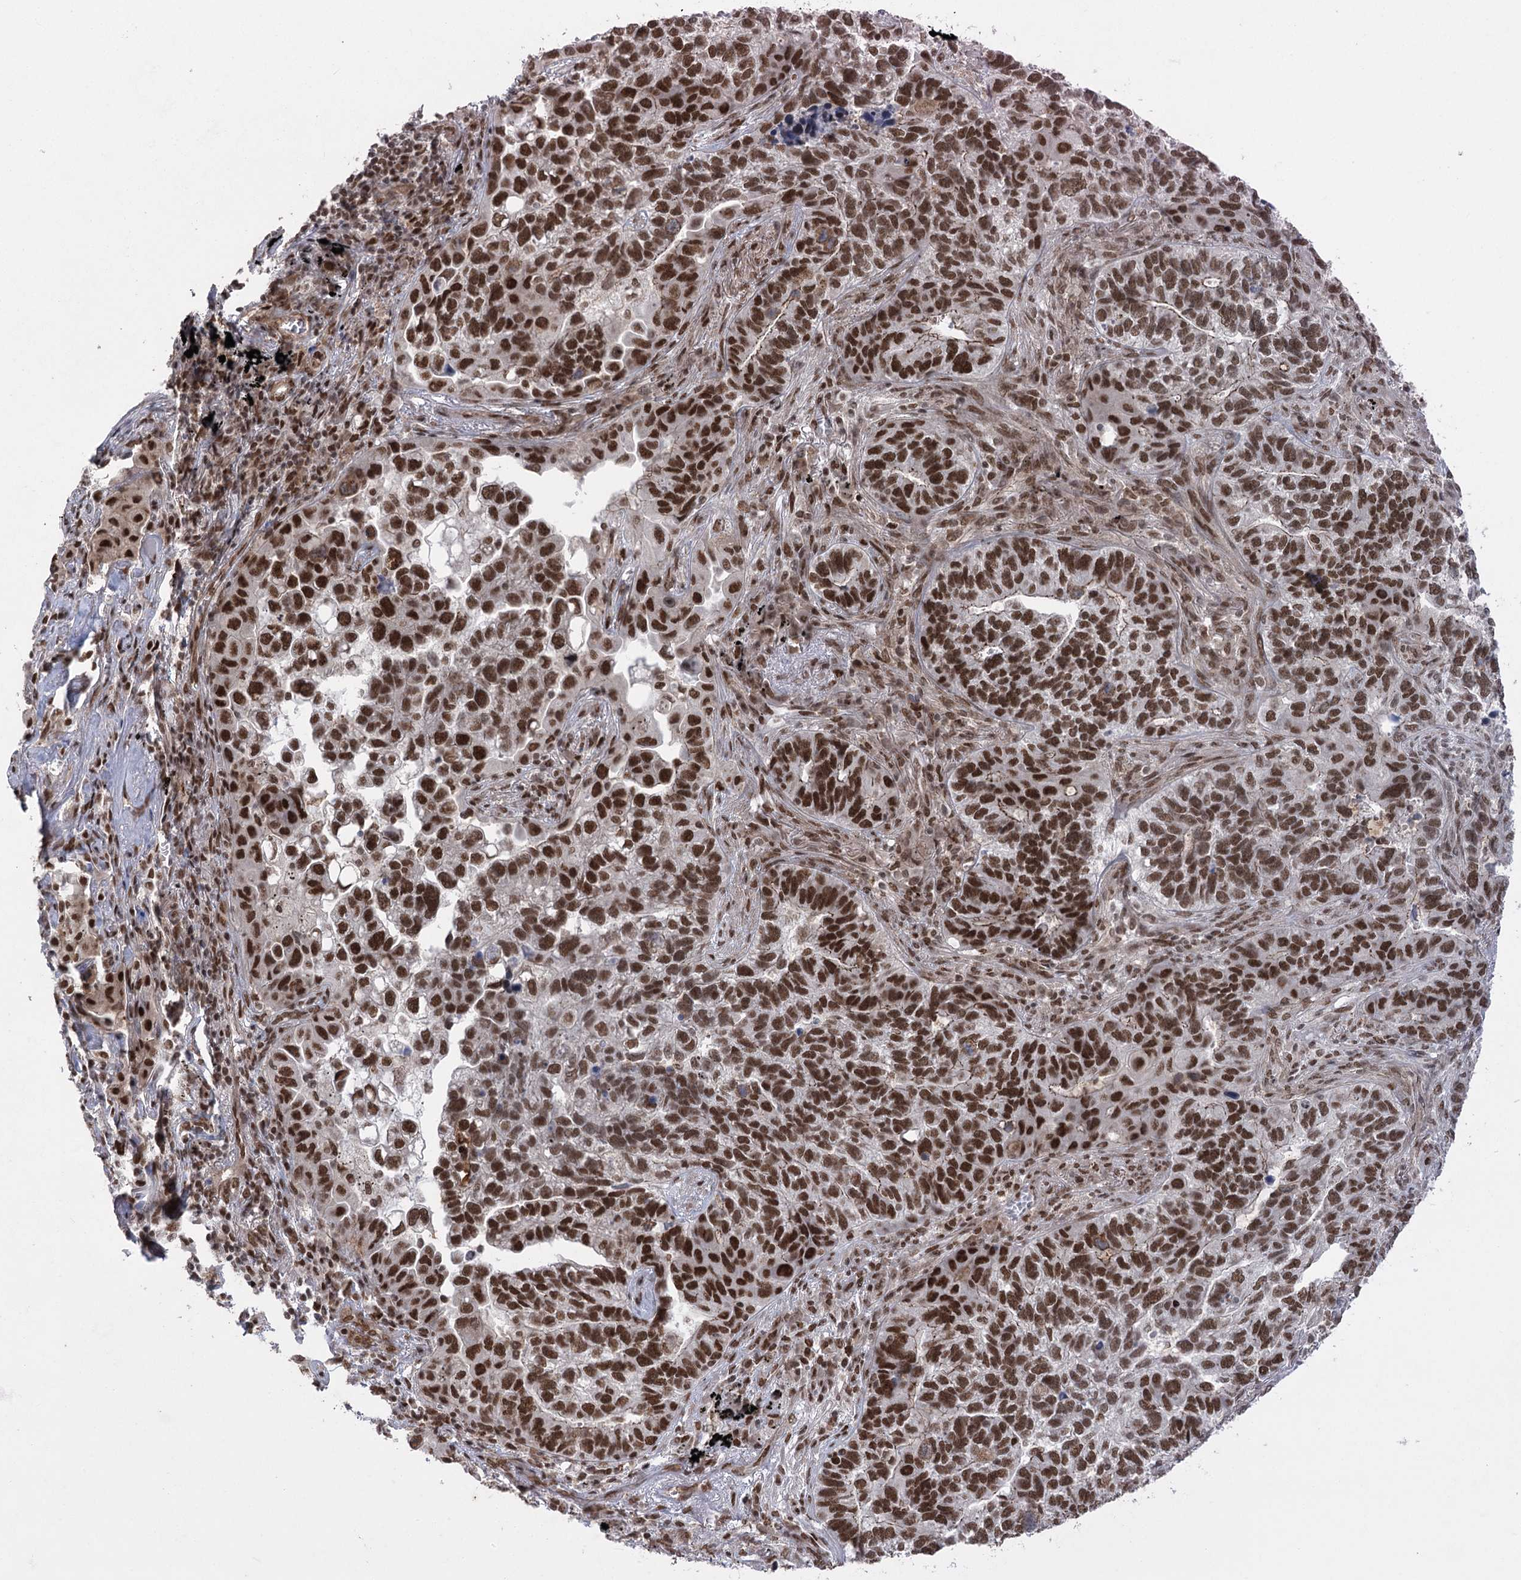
{"staining": {"intensity": "strong", "quantity": ">75%", "location": "nuclear"}, "tissue": "lung cancer", "cell_type": "Tumor cells", "image_type": "cancer", "snomed": [{"axis": "morphology", "description": "Adenocarcinoma, NOS"}, {"axis": "topography", "description": "Lung"}], "caption": "Lung cancer (adenocarcinoma) stained with DAB (3,3'-diaminobenzidine) IHC reveals high levels of strong nuclear staining in approximately >75% of tumor cells.", "gene": "ZCCHC8", "patient": {"sex": "male", "age": 67}}